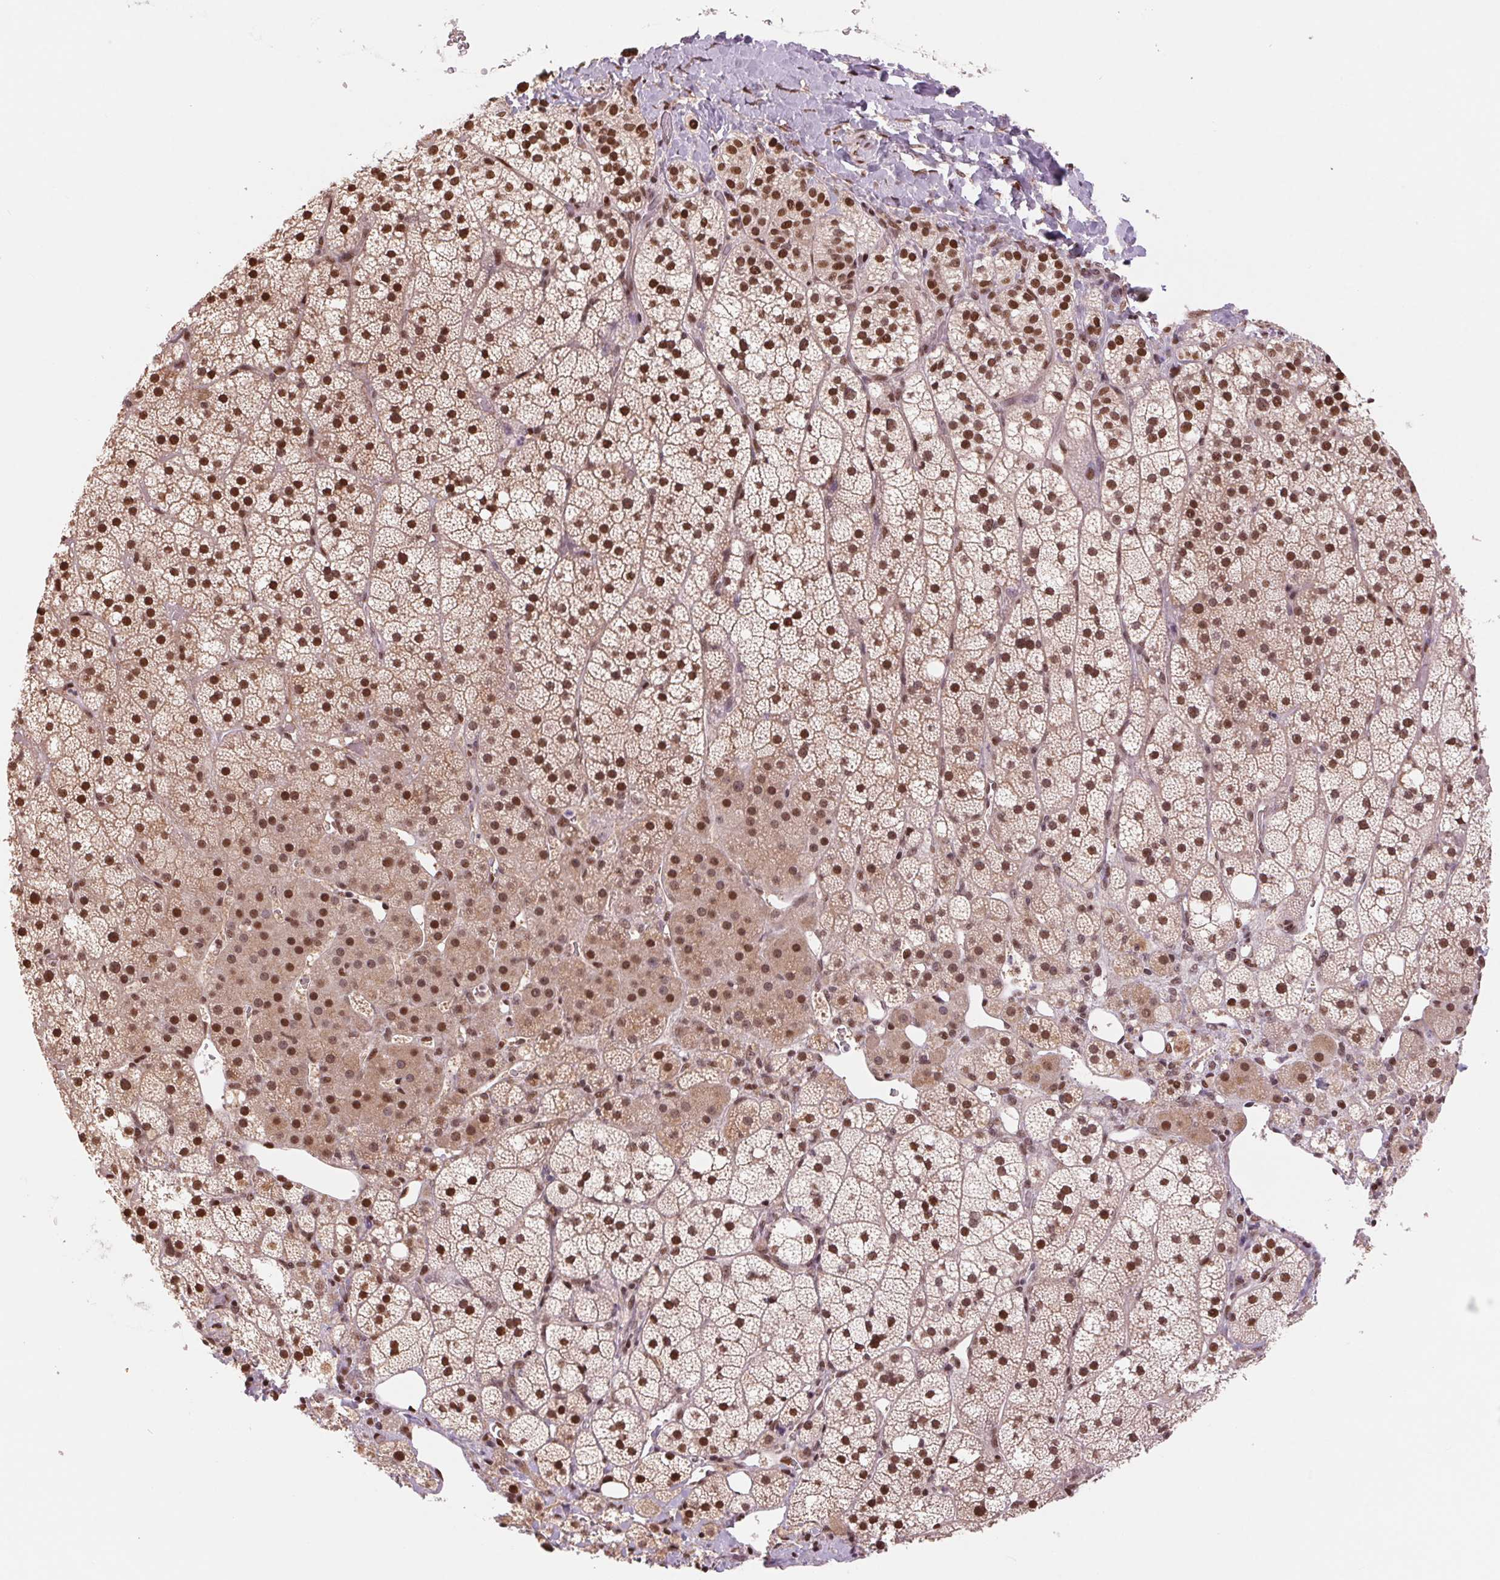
{"staining": {"intensity": "strong", "quantity": "25%-75%", "location": "cytoplasmic/membranous,nuclear"}, "tissue": "adrenal gland", "cell_type": "Glandular cells", "image_type": "normal", "snomed": [{"axis": "morphology", "description": "Normal tissue, NOS"}, {"axis": "topography", "description": "Adrenal gland"}], "caption": "Human adrenal gland stained with a brown dye shows strong cytoplasmic/membranous,nuclear positive expression in approximately 25%-75% of glandular cells.", "gene": "RAD23A", "patient": {"sex": "male", "age": 53}}